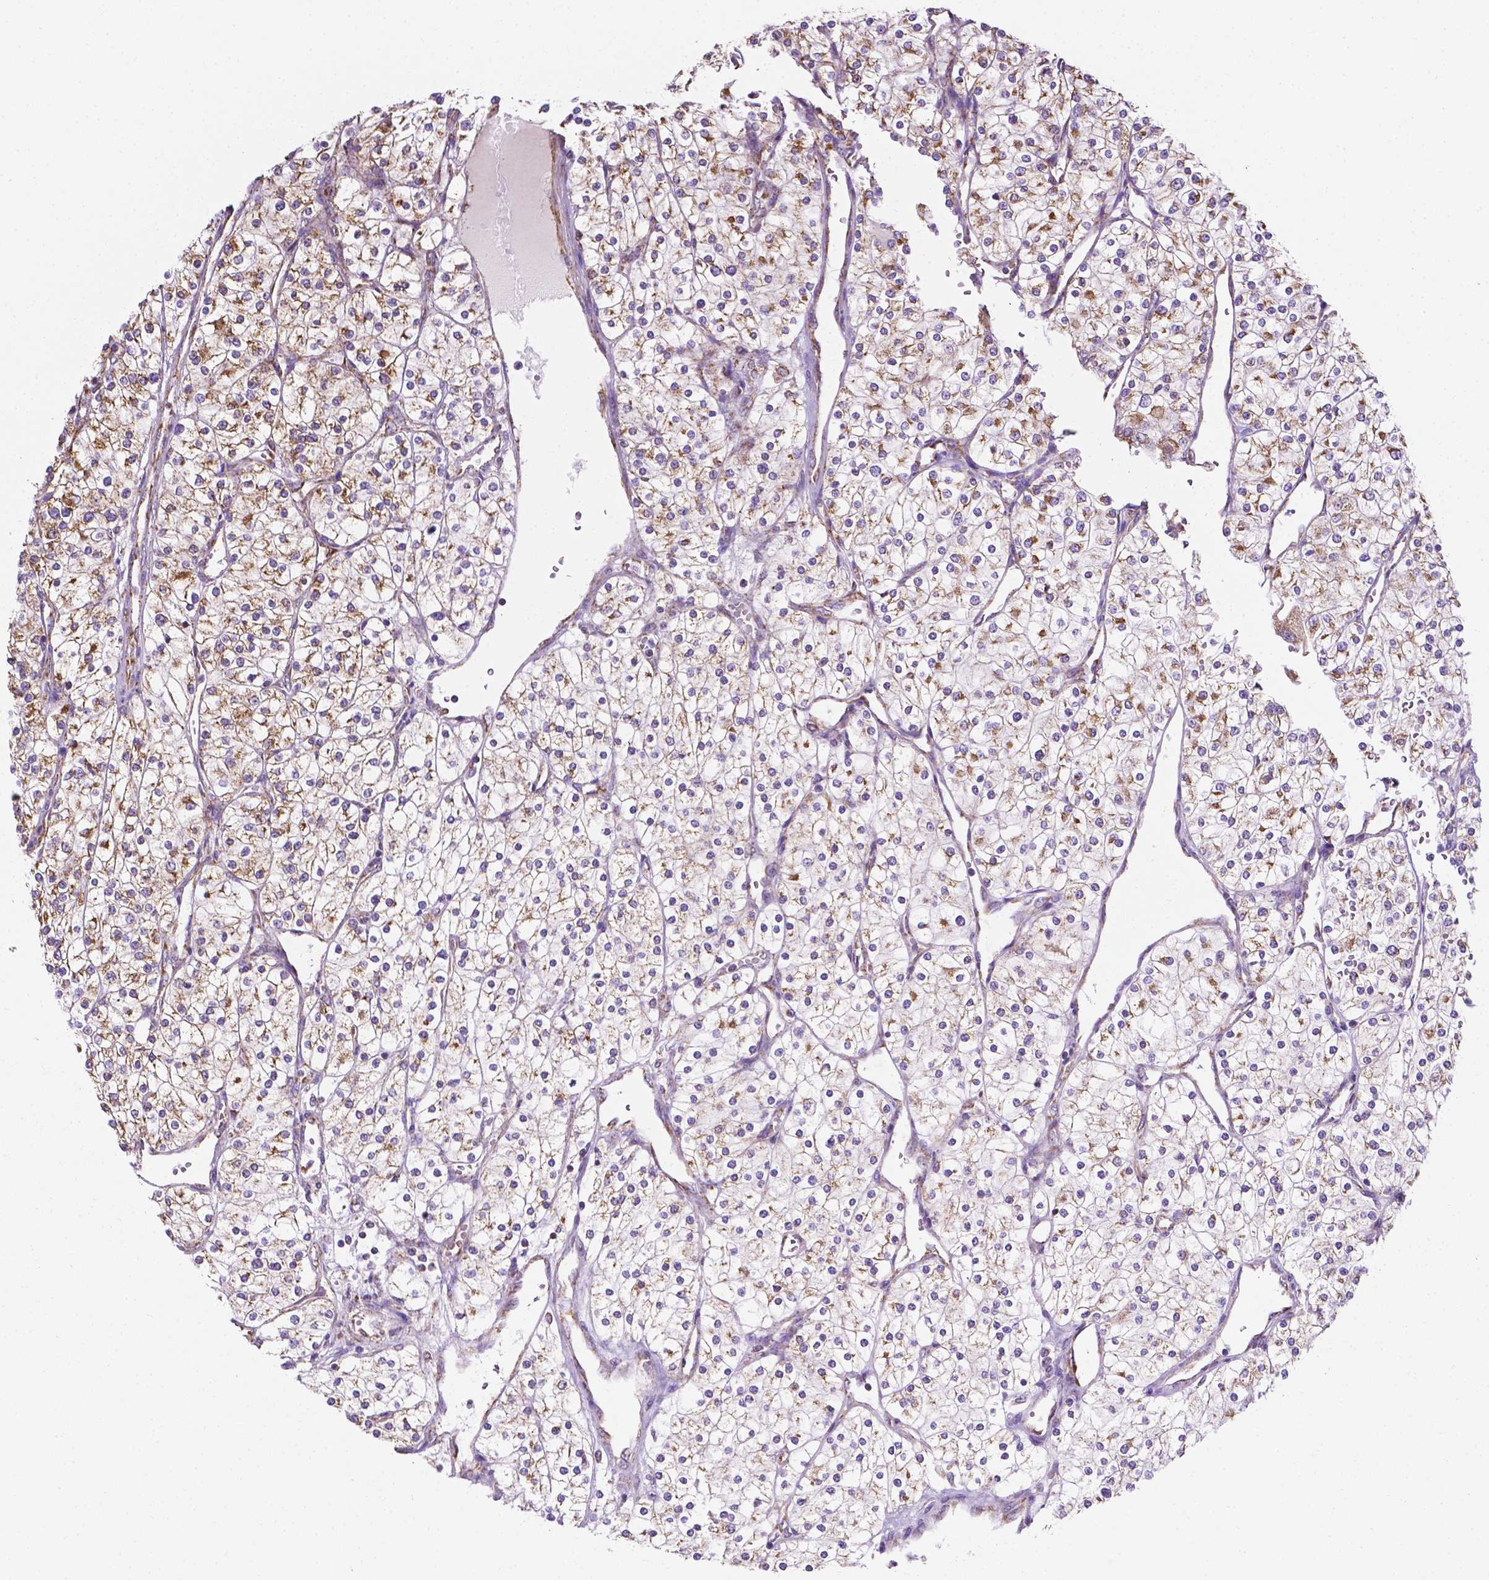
{"staining": {"intensity": "moderate", "quantity": "<25%", "location": "cytoplasmic/membranous"}, "tissue": "renal cancer", "cell_type": "Tumor cells", "image_type": "cancer", "snomed": [{"axis": "morphology", "description": "Adenocarcinoma, NOS"}, {"axis": "topography", "description": "Kidney"}], "caption": "Renal adenocarcinoma stained with immunohistochemistry exhibits moderate cytoplasmic/membranous positivity in approximately <25% of tumor cells.", "gene": "RMDN3", "patient": {"sex": "male", "age": 80}}